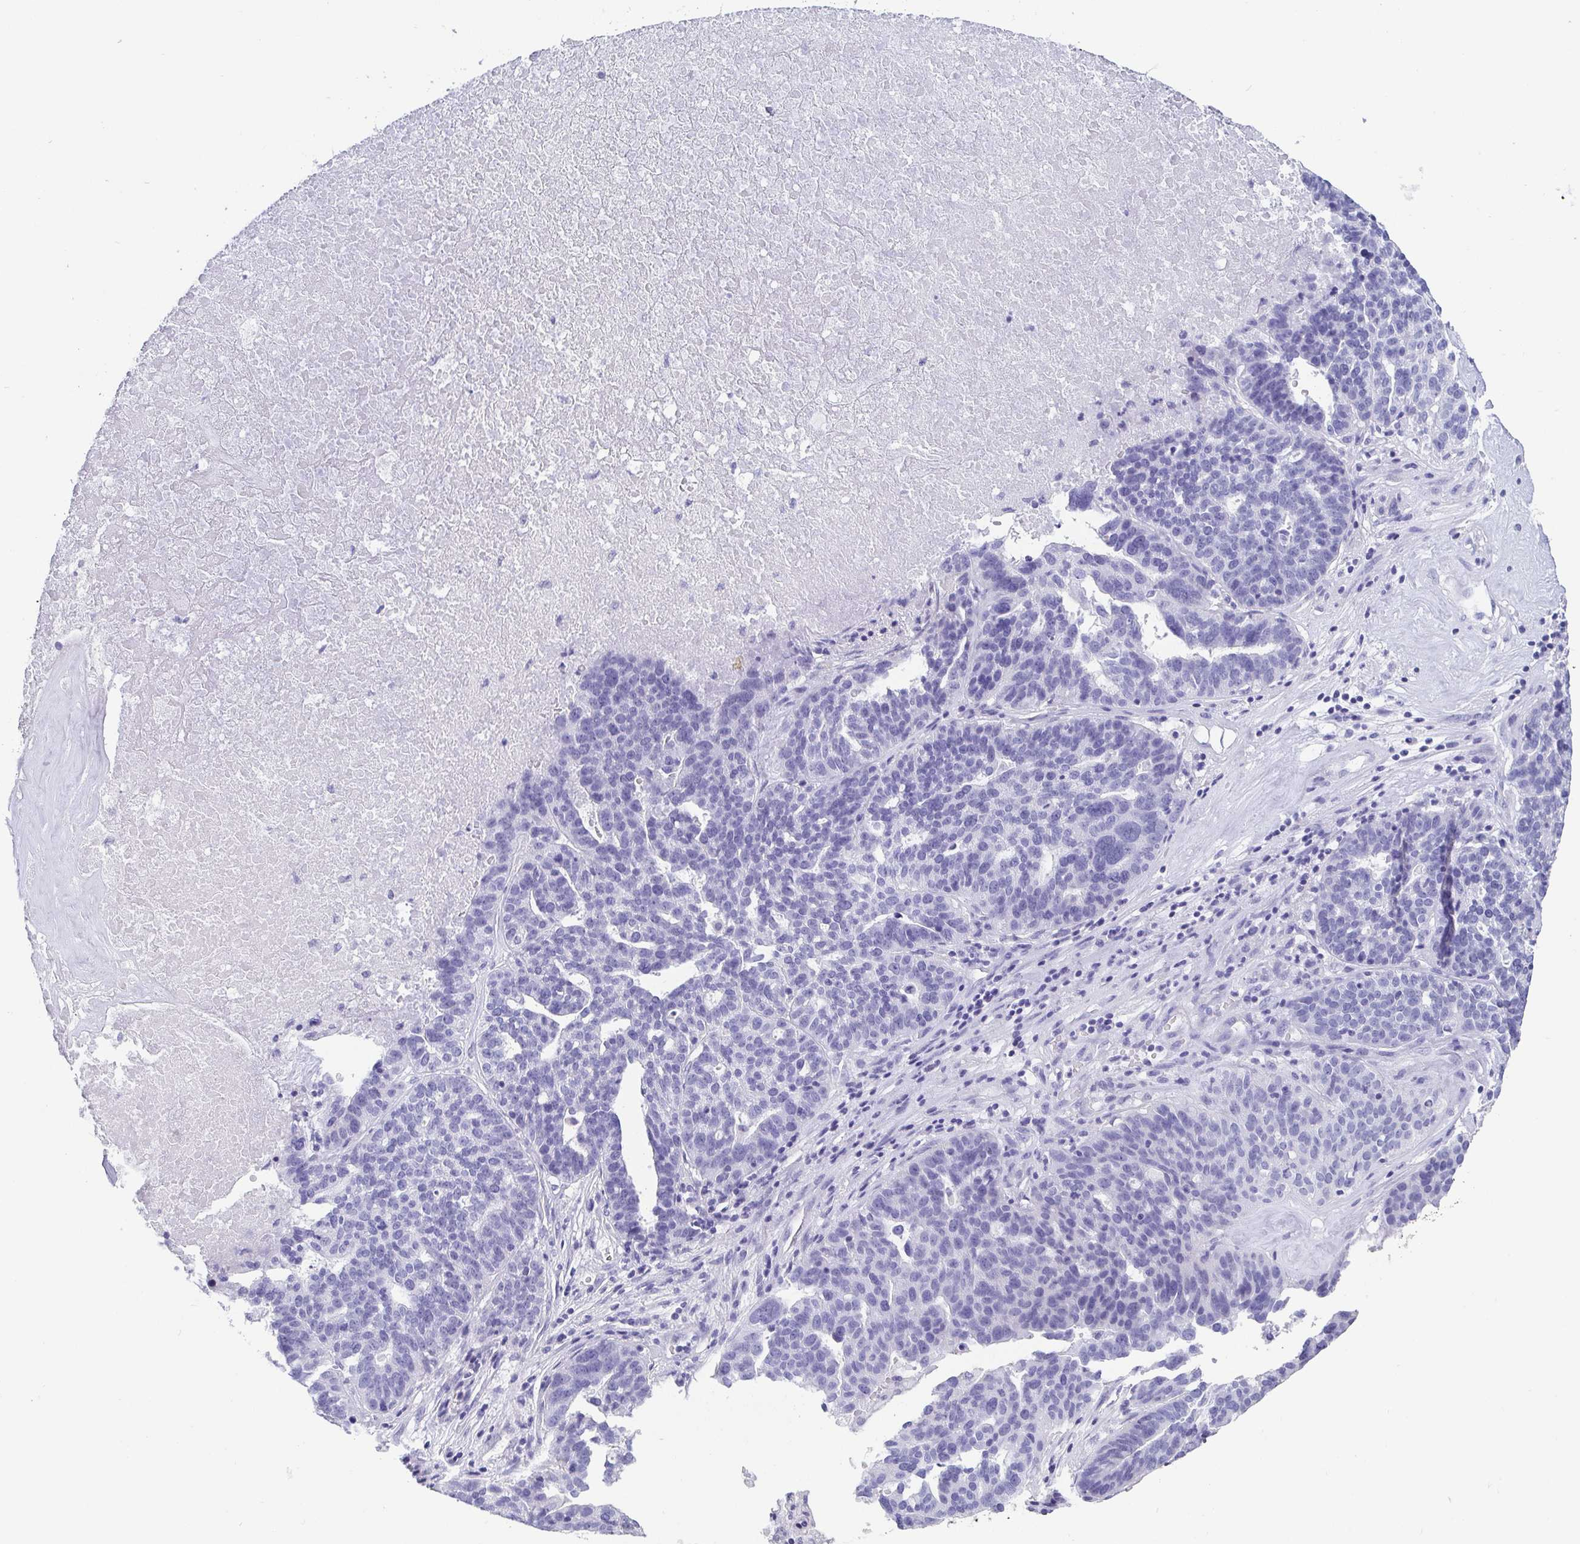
{"staining": {"intensity": "negative", "quantity": "none", "location": "none"}, "tissue": "ovarian cancer", "cell_type": "Tumor cells", "image_type": "cancer", "snomed": [{"axis": "morphology", "description": "Cystadenocarcinoma, serous, NOS"}, {"axis": "topography", "description": "Ovary"}], "caption": "Micrograph shows no significant protein staining in tumor cells of ovarian serous cystadenocarcinoma. (DAB (3,3'-diaminobenzidine) IHC visualized using brightfield microscopy, high magnification).", "gene": "SCGN", "patient": {"sex": "female", "age": 59}}